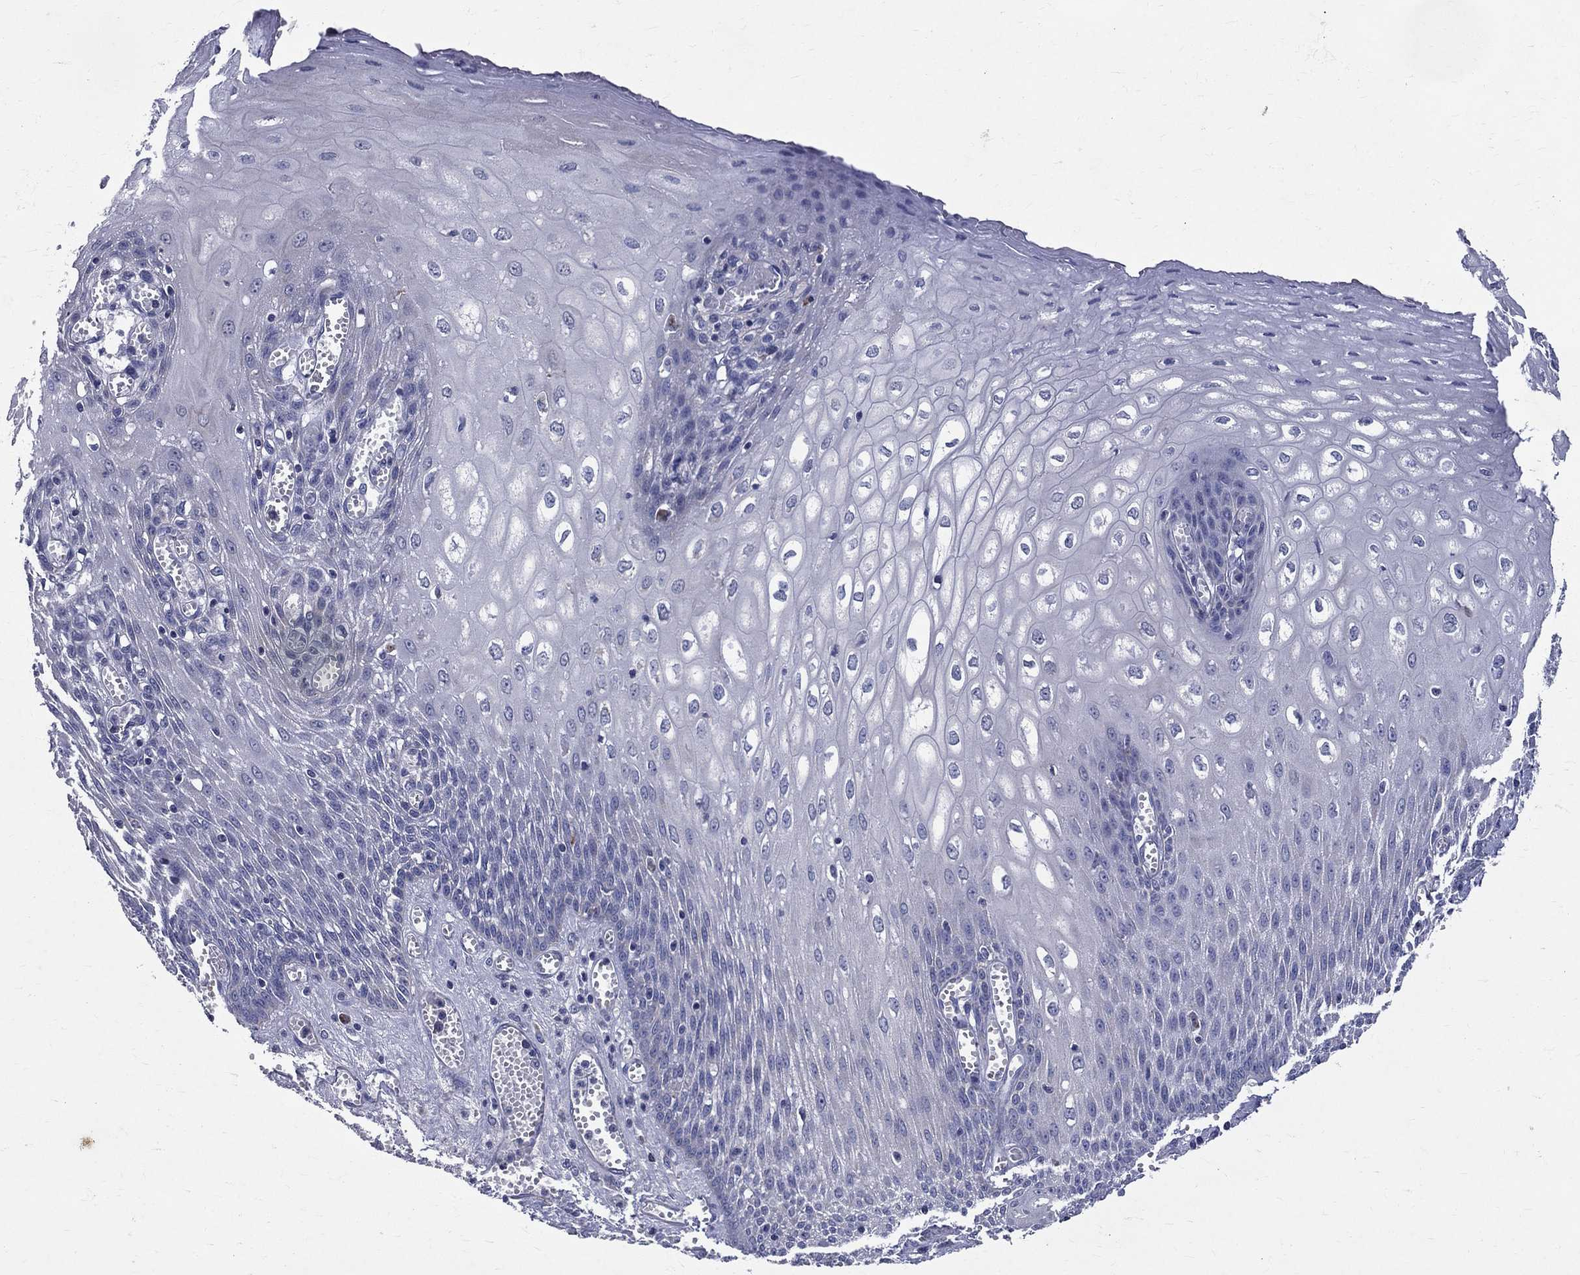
{"staining": {"intensity": "negative", "quantity": "none", "location": "none"}, "tissue": "esophagus", "cell_type": "Squamous epithelial cells", "image_type": "normal", "snomed": [{"axis": "morphology", "description": "Normal tissue, NOS"}, {"axis": "topography", "description": "Esophagus"}], "caption": "This is an immunohistochemistry (IHC) image of unremarkable esophagus. There is no positivity in squamous epithelial cells.", "gene": "SLC4A10", "patient": {"sex": "male", "age": 58}}